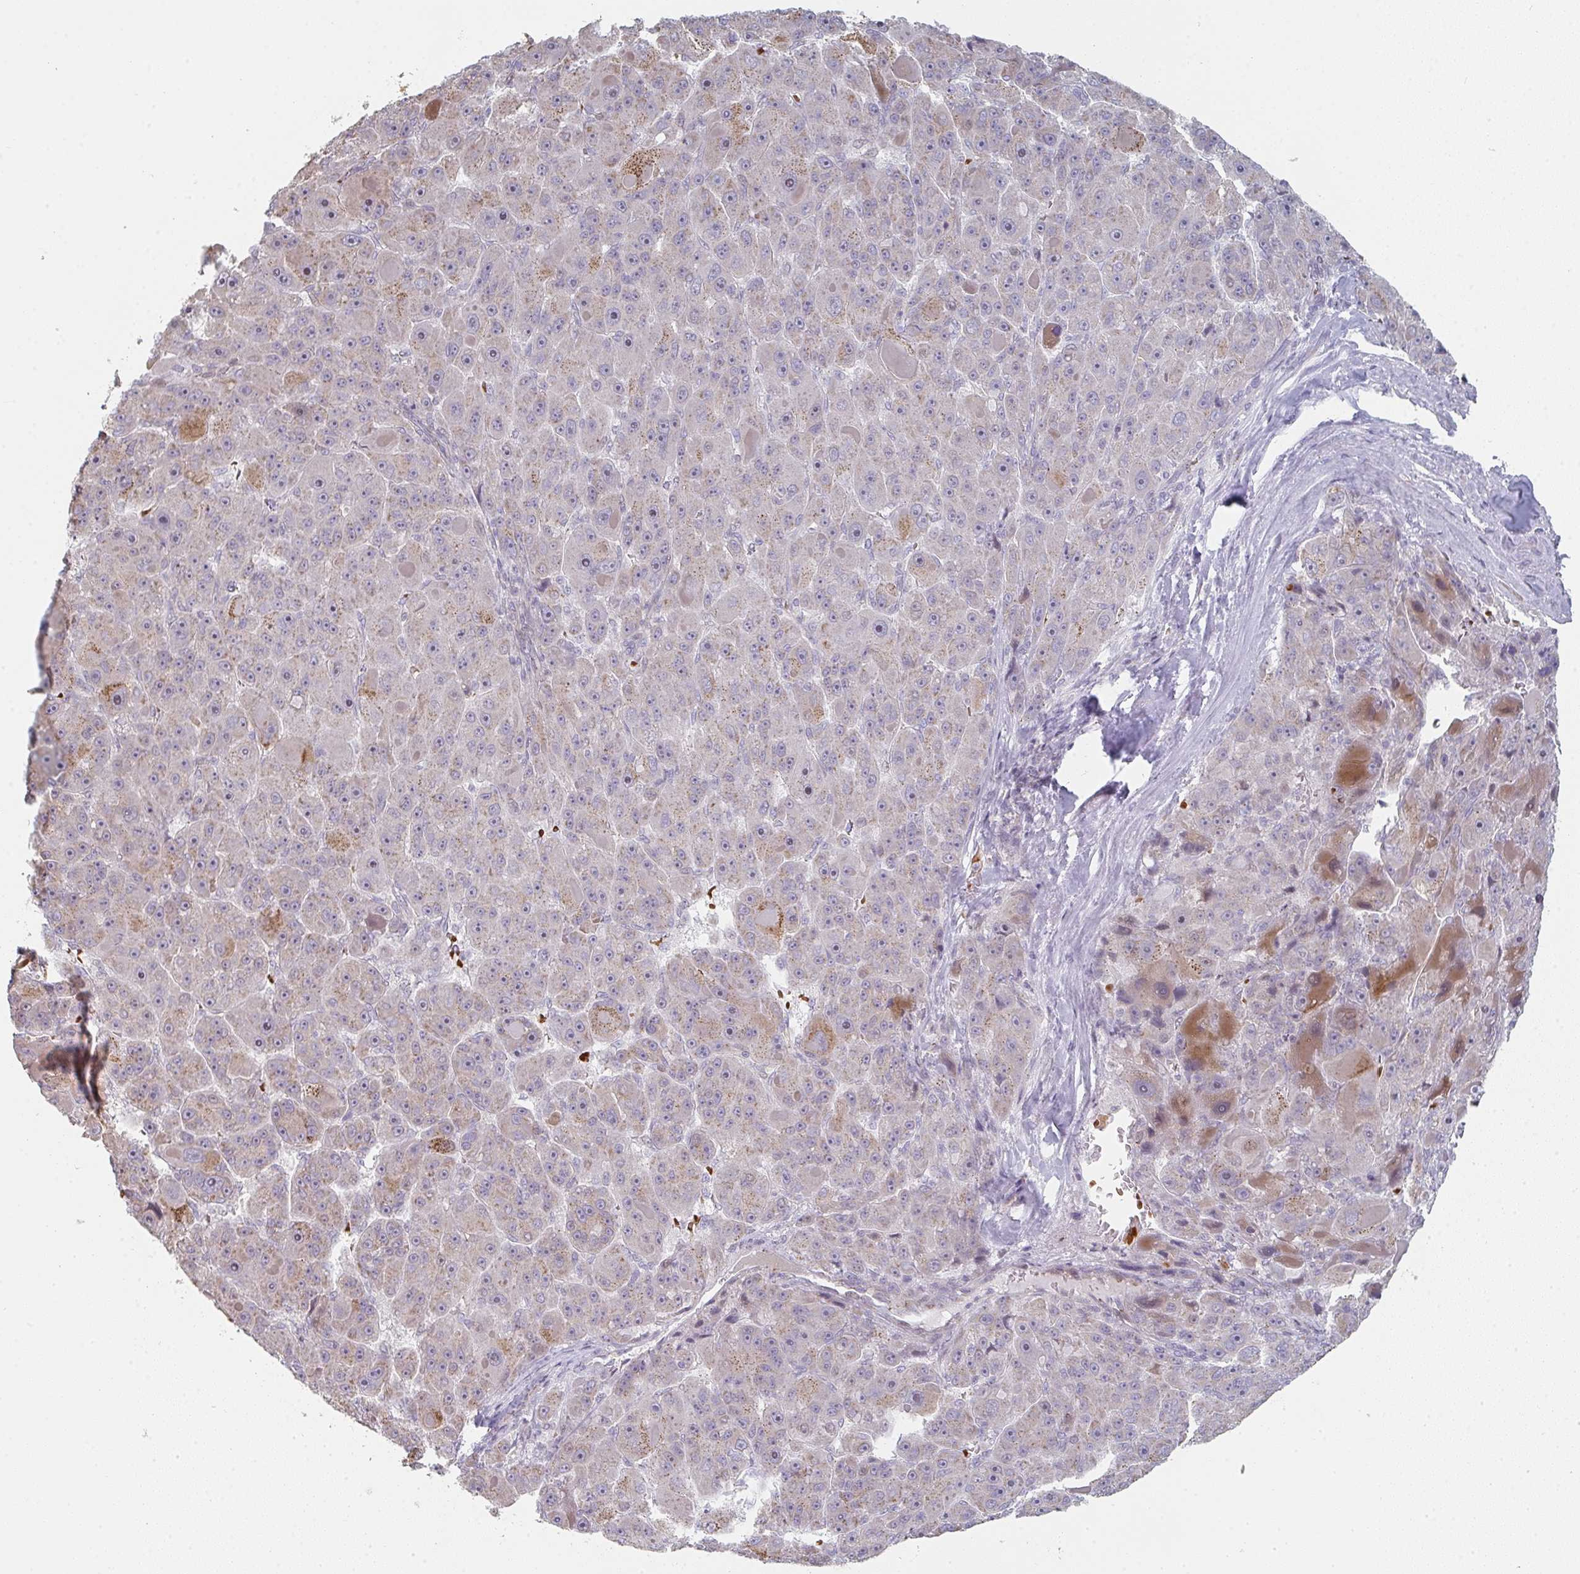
{"staining": {"intensity": "moderate", "quantity": "<25%", "location": "cytoplasmic/membranous"}, "tissue": "liver cancer", "cell_type": "Tumor cells", "image_type": "cancer", "snomed": [{"axis": "morphology", "description": "Carcinoma, Hepatocellular, NOS"}, {"axis": "topography", "description": "Liver"}], "caption": "Human hepatocellular carcinoma (liver) stained for a protein (brown) shows moderate cytoplasmic/membranous positive staining in about <25% of tumor cells.", "gene": "ZNF526", "patient": {"sex": "male", "age": 76}}